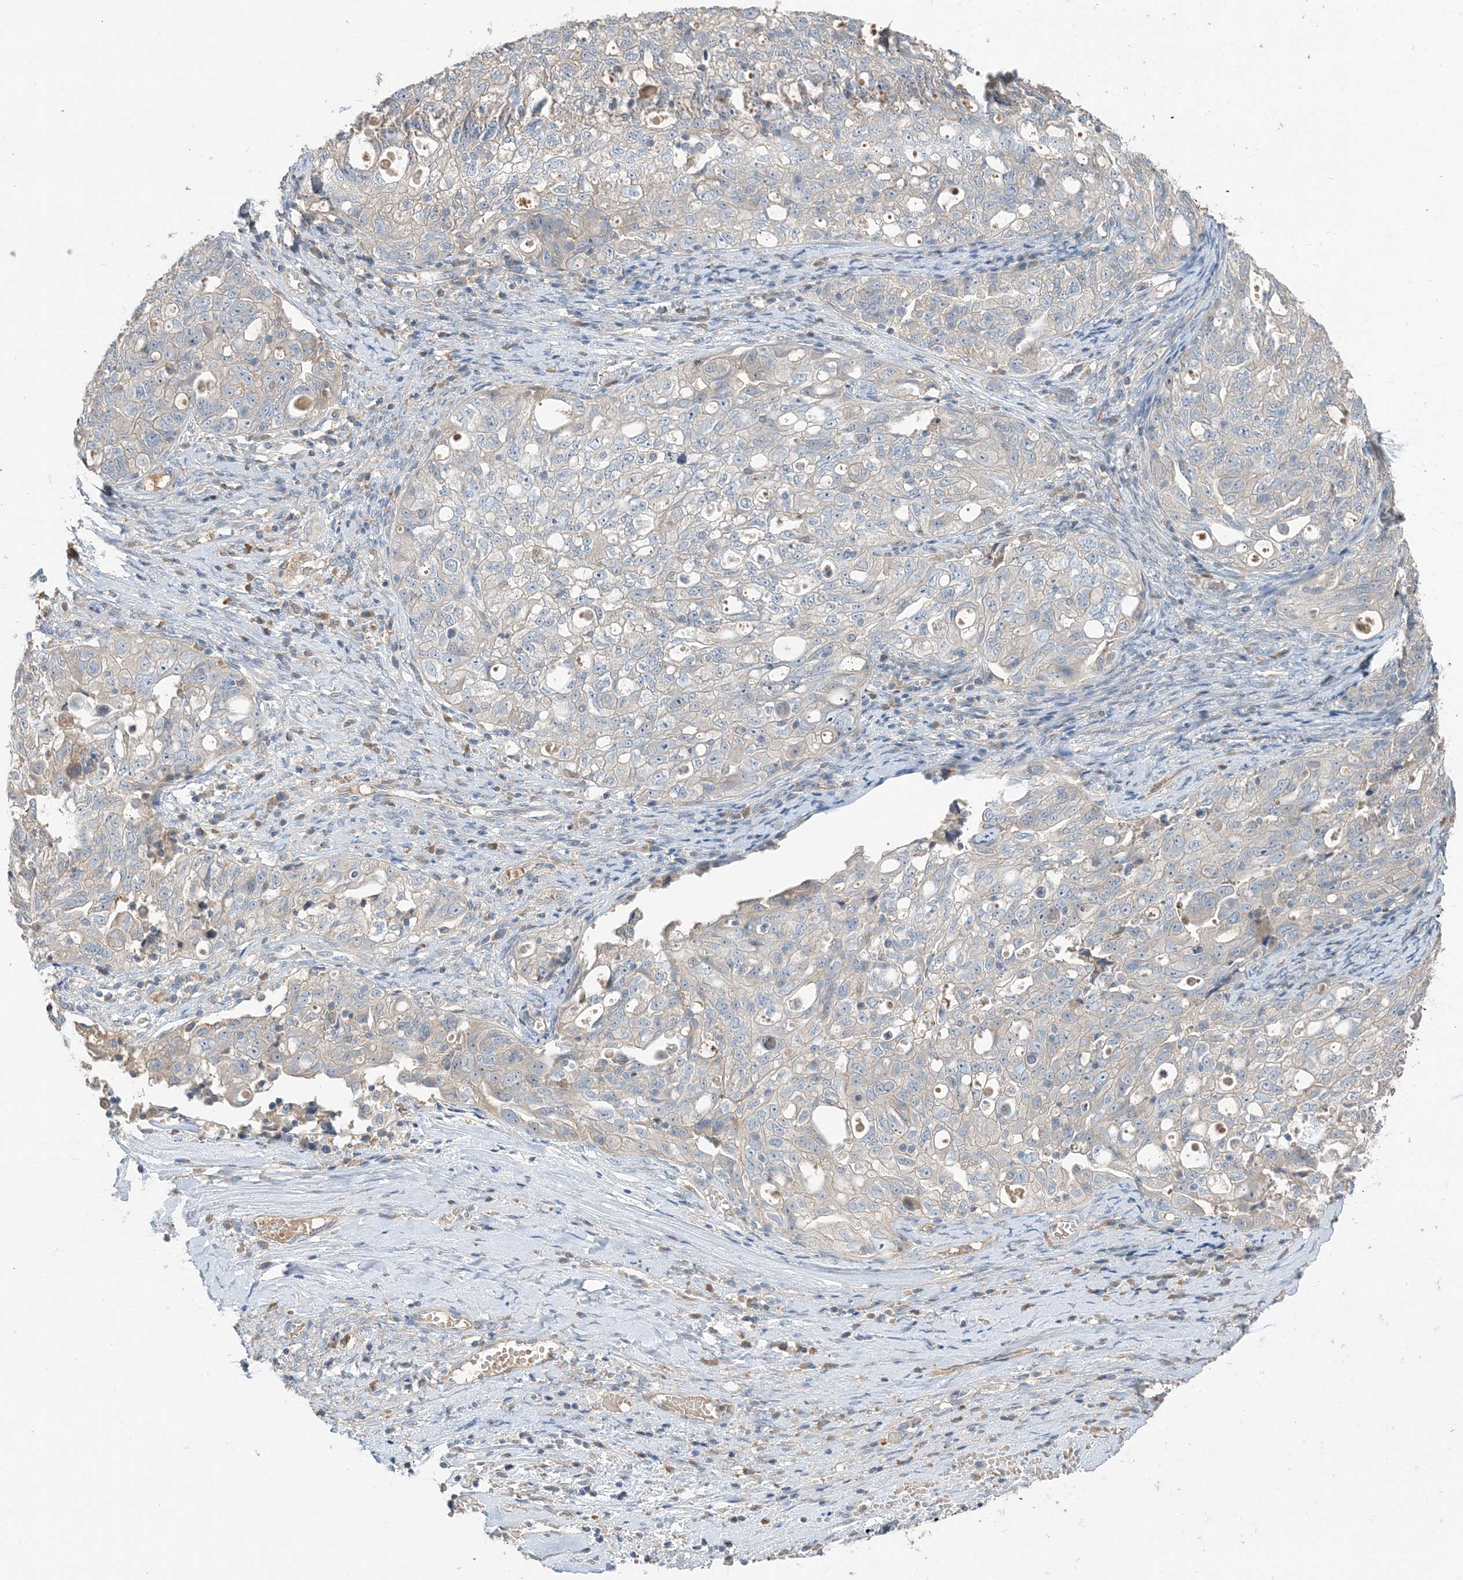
{"staining": {"intensity": "weak", "quantity": "<25%", "location": "cytoplasmic/membranous"}, "tissue": "ovarian cancer", "cell_type": "Tumor cells", "image_type": "cancer", "snomed": [{"axis": "morphology", "description": "Carcinoma, NOS"}, {"axis": "morphology", "description": "Cystadenocarcinoma, serous, NOS"}, {"axis": "topography", "description": "Ovary"}], "caption": "Ovarian cancer was stained to show a protein in brown. There is no significant expression in tumor cells.", "gene": "USP53", "patient": {"sex": "female", "age": 69}}